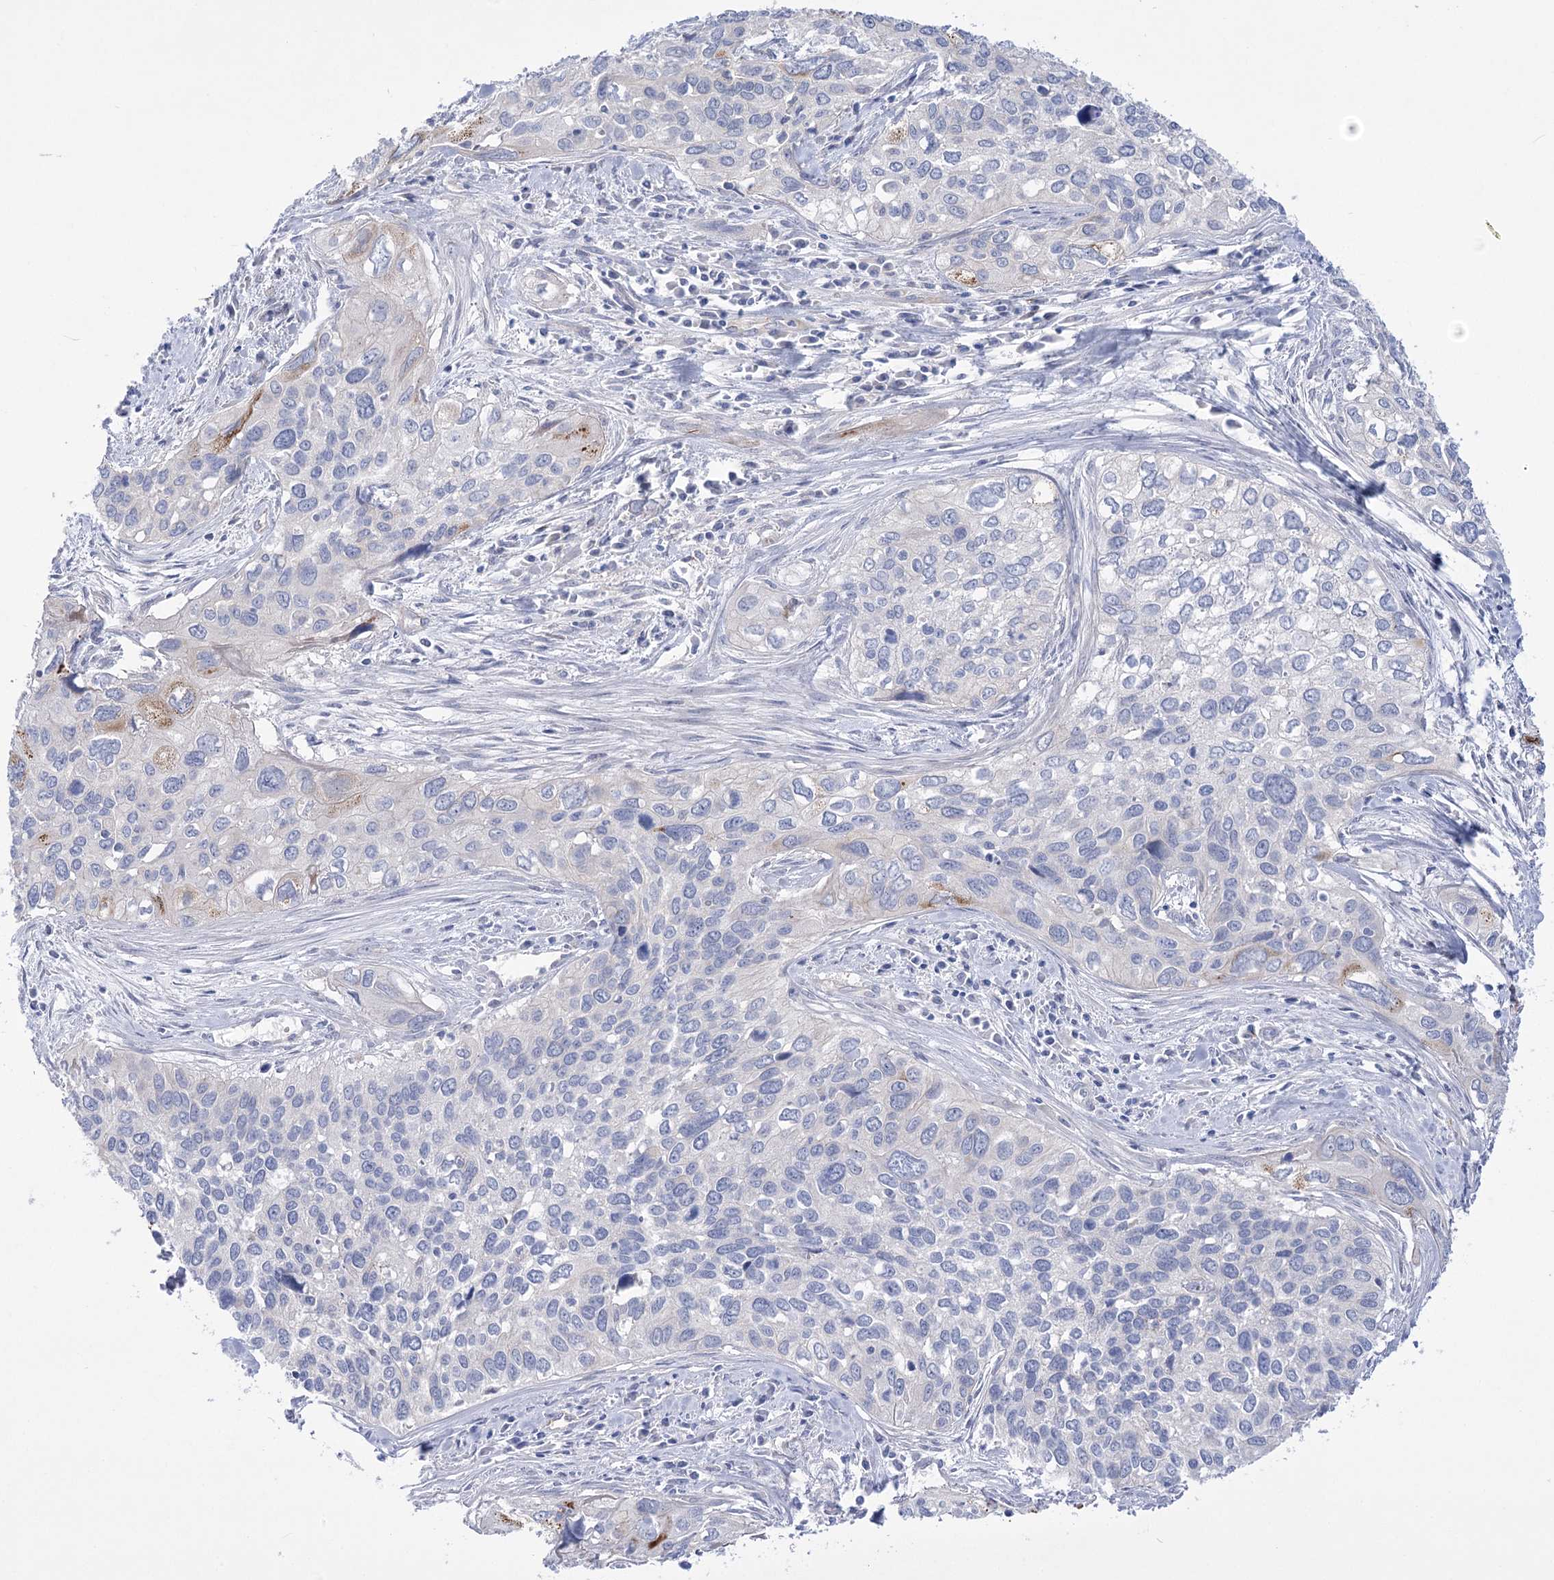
{"staining": {"intensity": "moderate", "quantity": "<25%", "location": "cytoplasmic/membranous"}, "tissue": "cervical cancer", "cell_type": "Tumor cells", "image_type": "cancer", "snomed": [{"axis": "morphology", "description": "Squamous cell carcinoma, NOS"}, {"axis": "topography", "description": "Cervix"}], "caption": "Tumor cells reveal low levels of moderate cytoplasmic/membranous staining in approximately <25% of cells in cervical cancer.", "gene": "LRRC34", "patient": {"sex": "female", "age": 55}}